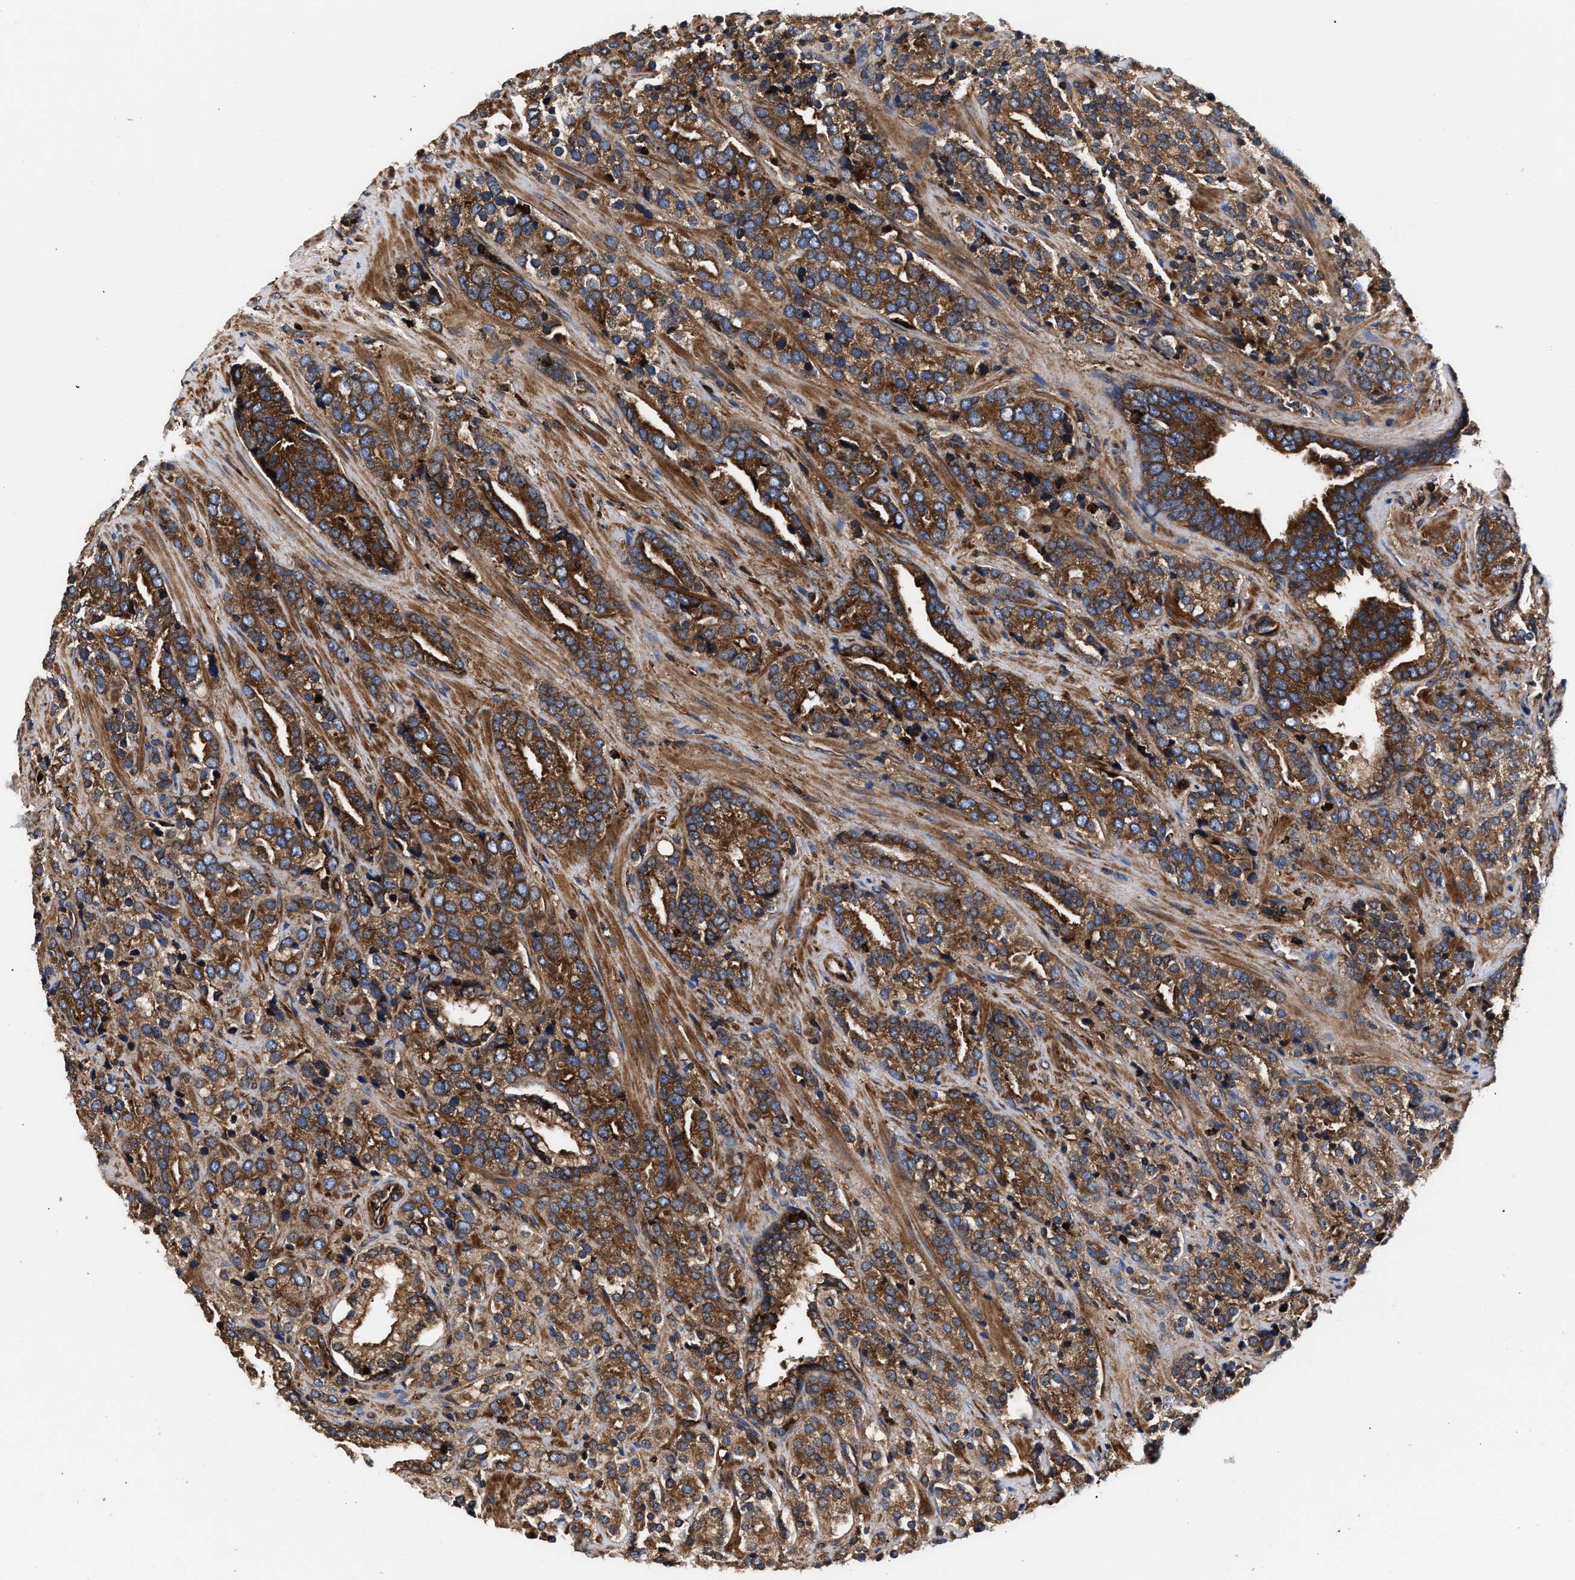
{"staining": {"intensity": "moderate", "quantity": ">75%", "location": "cytoplasmic/membranous"}, "tissue": "prostate cancer", "cell_type": "Tumor cells", "image_type": "cancer", "snomed": [{"axis": "morphology", "description": "Adenocarcinoma, High grade"}, {"axis": "topography", "description": "Prostate"}], "caption": "DAB immunohistochemical staining of prostate cancer (high-grade adenocarcinoma) displays moderate cytoplasmic/membranous protein positivity in about >75% of tumor cells. The staining is performed using DAB (3,3'-diaminobenzidine) brown chromogen to label protein expression. The nuclei are counter-stained blue using hematoxylin.", "gene": "KYAT1", "patient": {"sex": "male", "age": 71}}